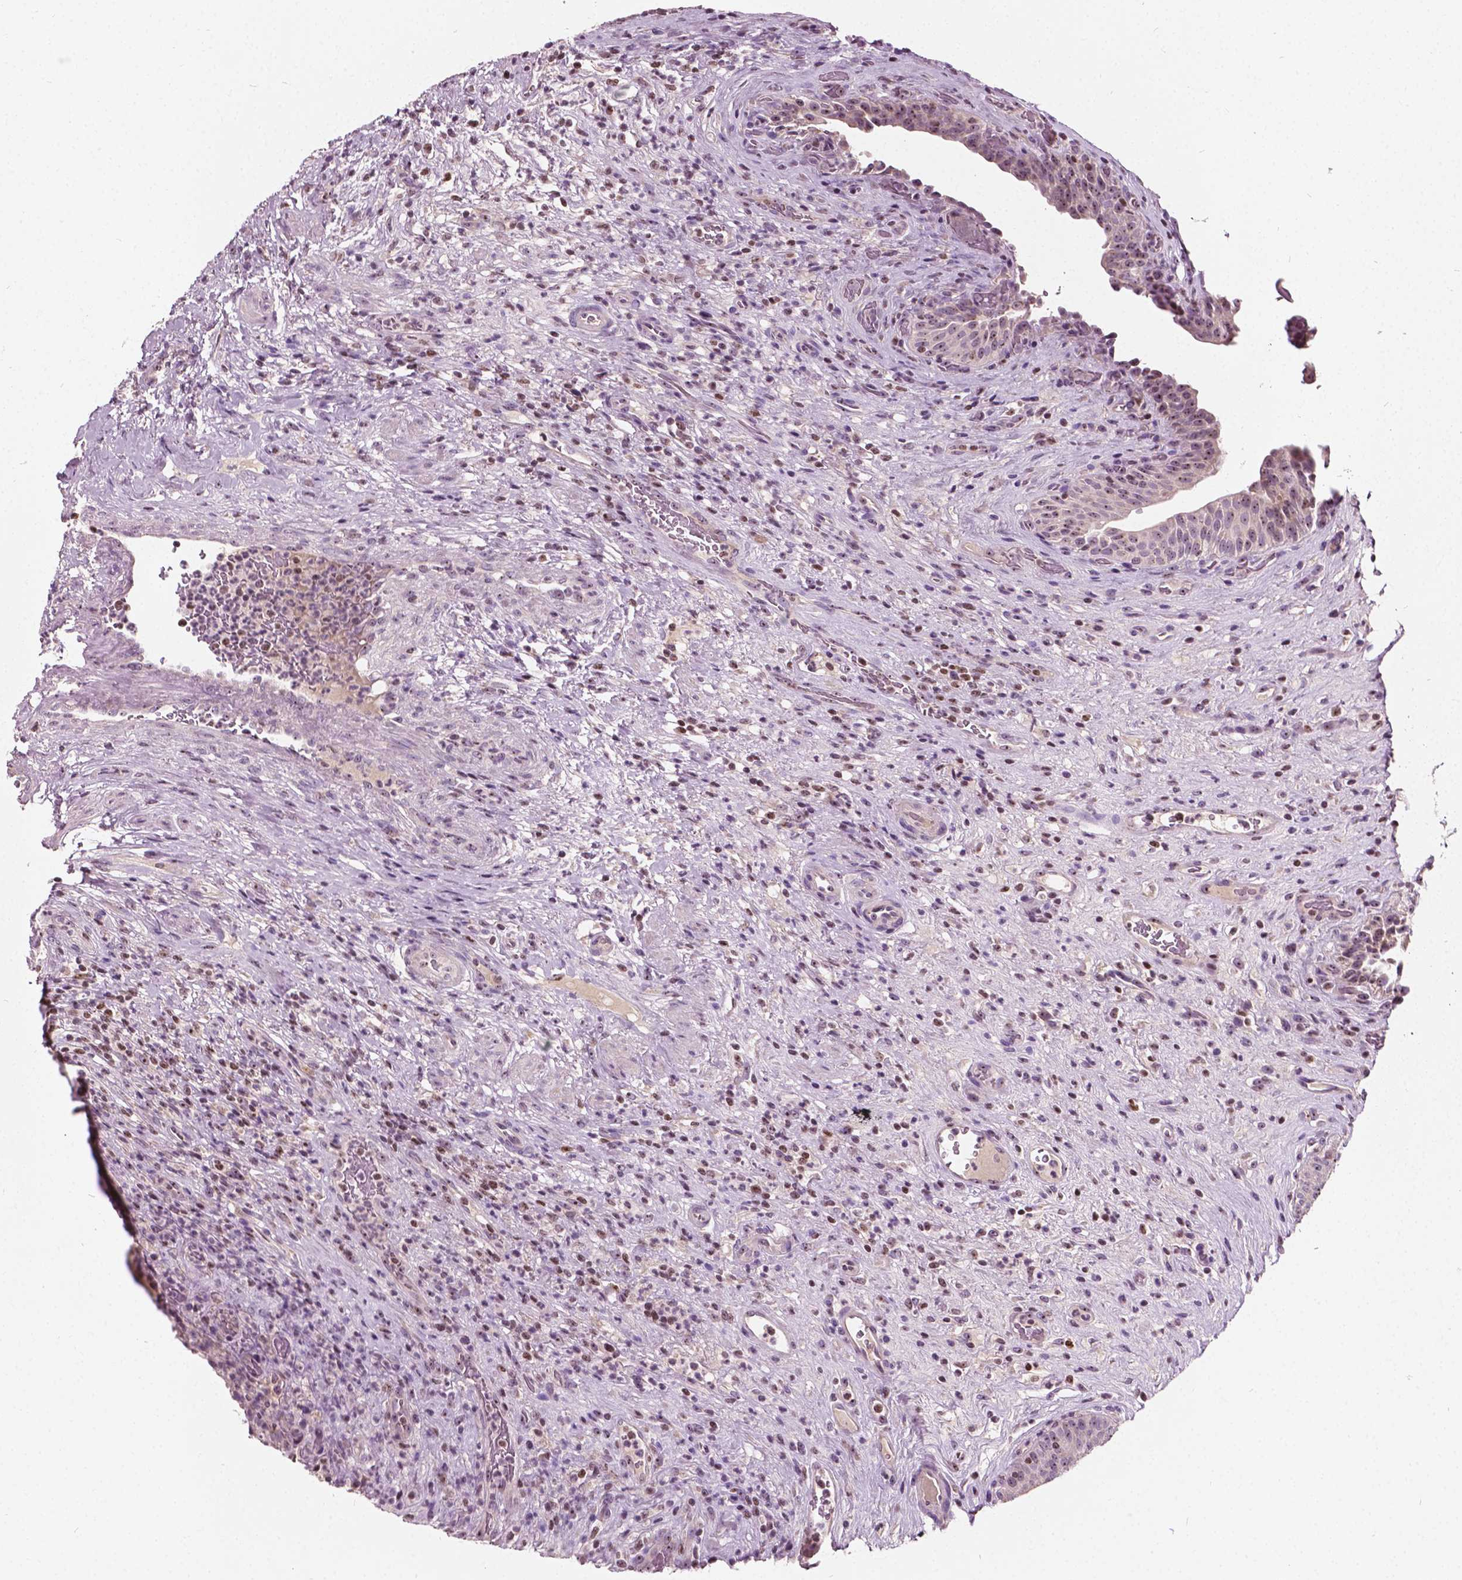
{"staining": {"intensity": "moderate", "quantity": ">75%", "location": "nuclear"}, "tissue": "urinary bladder", "cell_type": "Urothelial cells", "image_type": "normal", "snomed": [{"axis": "morphology", "description": "Normal tissue, NOS"}, {"axis": "topography", "description": "Urinary bladder"}, {"axis": "topography", "description": "Peripheral nerve tissue"}], "caption": "Urothelial cells display moderate nuclear positivity in about >75% of cells in normal urinary bladder. (DAB (3,3'-diaminobenzidine) IHC, brown staining for protein, blue staining for nuclei).", "gene": "ODF3L2", "patient": {"sex": "male", "age": 66}}